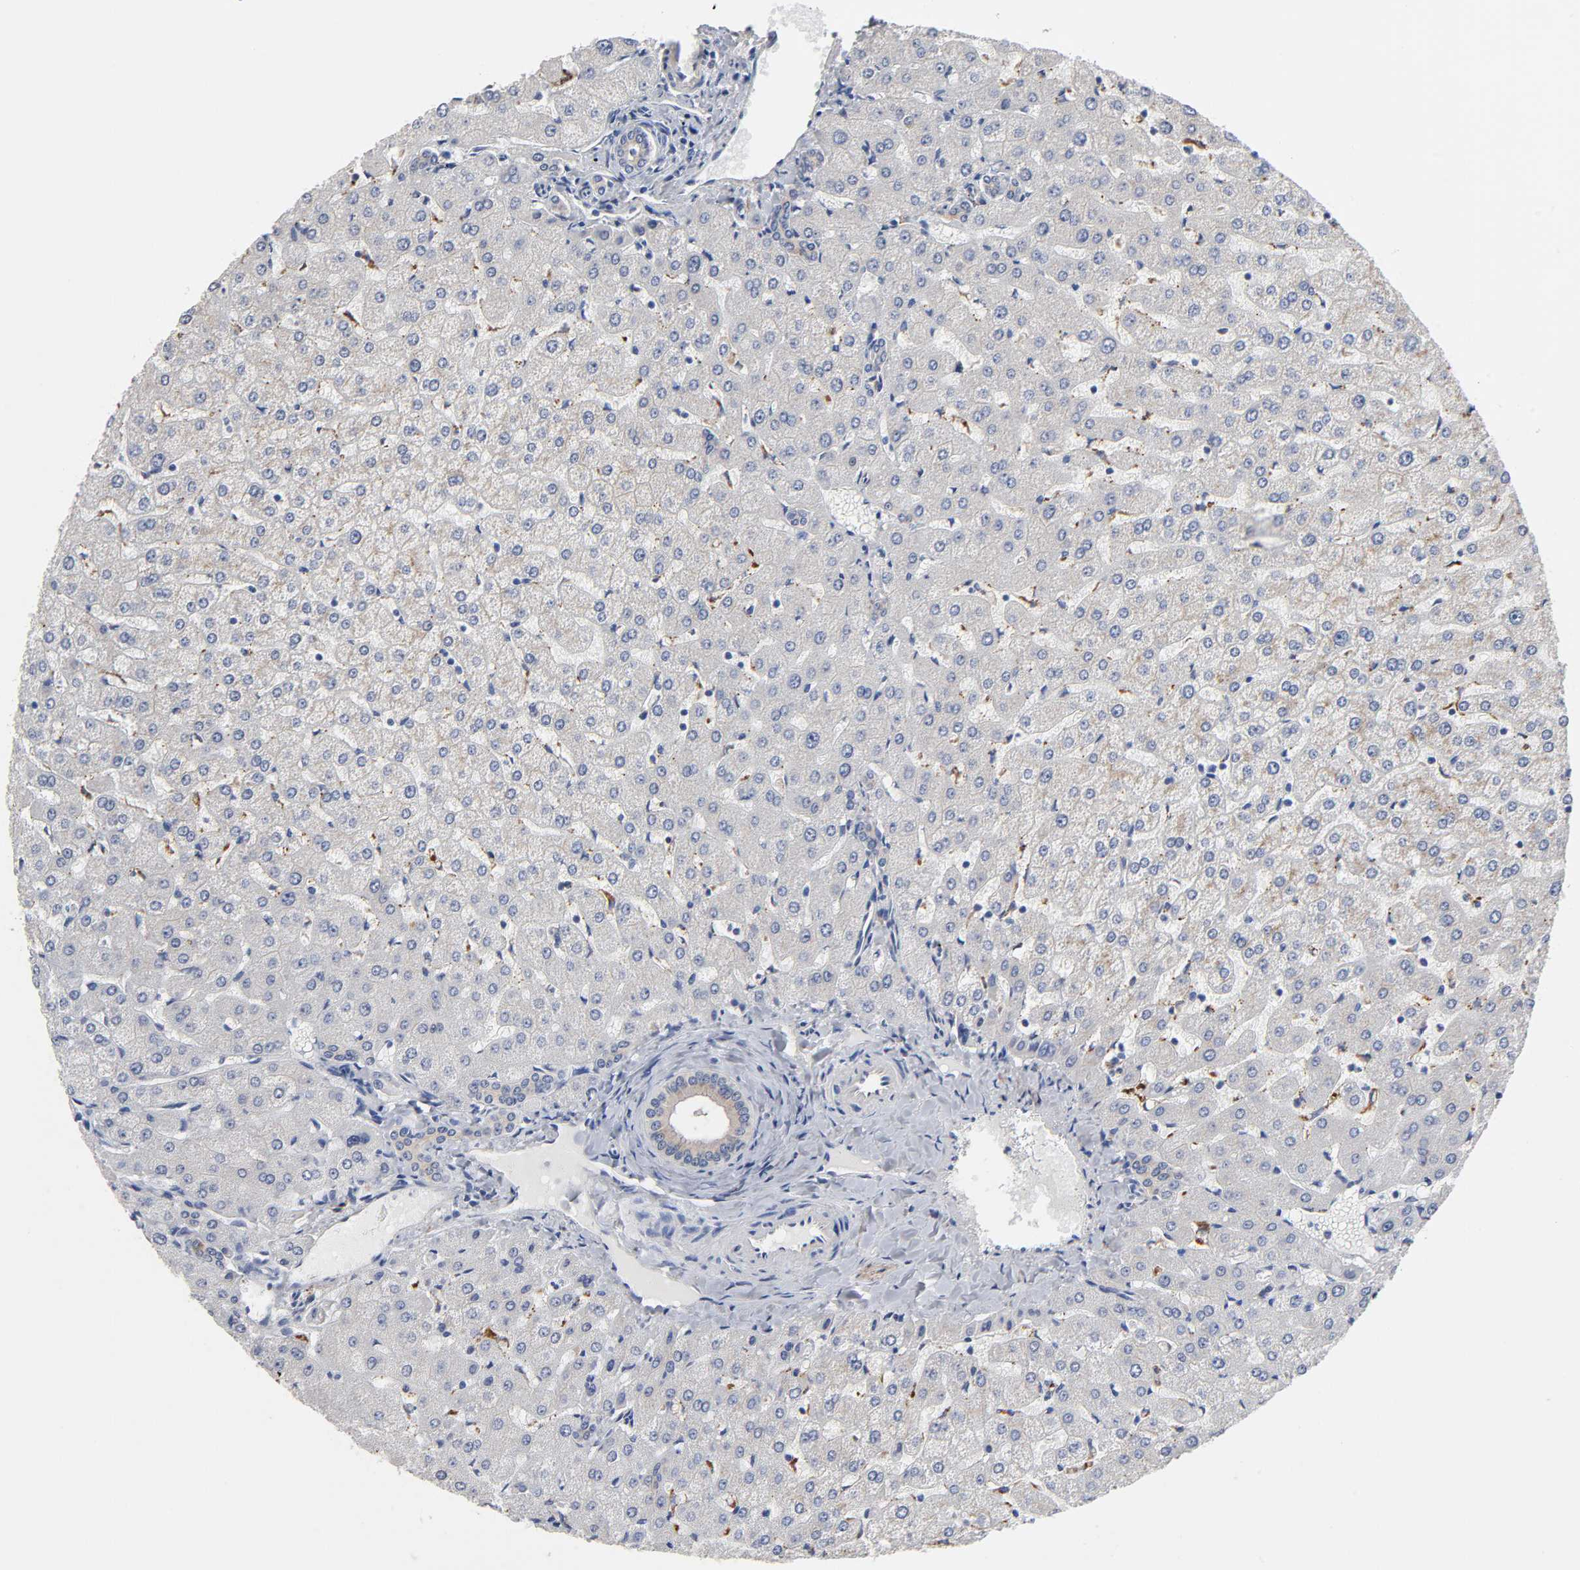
{"staining": {"intensity": "weak", "quantity": ">75%", "location": "cytoplasmic/membranous"}, "tissue": "liver", "cell_type": "Cholangiocytes", "image_type": "normal", "snomed": [{"axis": "morphology", "description": "Normal tissue, NOS"}, {"axis": "morphology", "description": "Fibrosis, NOS"}, {"axis": "topography", "description": "Liver"}], "caption": "Cholangiocytes display low levels of weak cytoplasmic/membranous staining in about >75% of cells in unremarkable liver.", "gene": "C17orf75", "patient": {"sex": "female", "age": 29}}